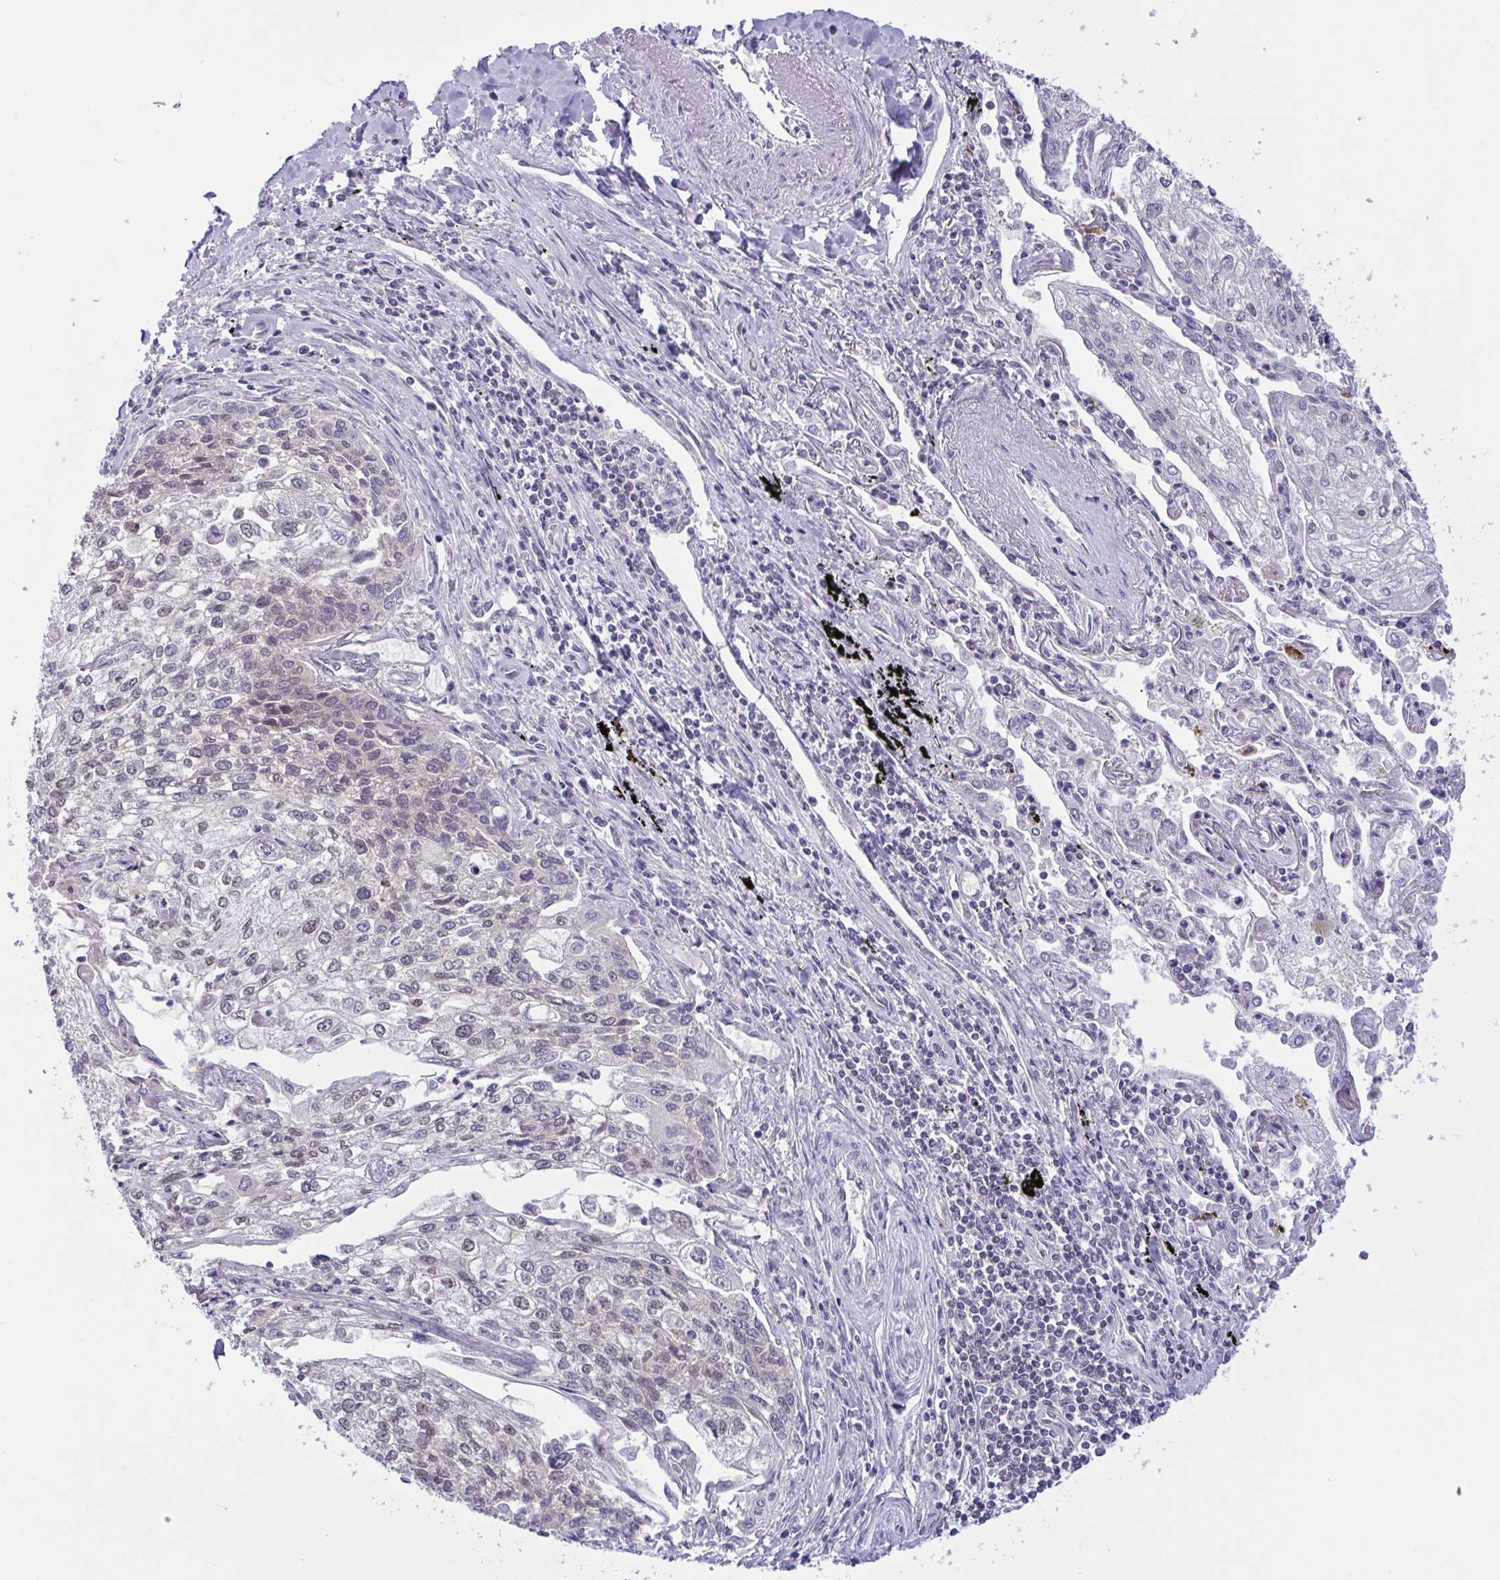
{"staining": {"intensity": "weak", "quantity": "<25%", "location": "nuclear"}, "tissue": "lung cancer", "cell_type": "Tumor cells", "image_type": "cancer", "snomed": [{"axis": "morphology", "description": "Squamous cell carcinoma, NOS"}, {"axis": "topography", "description": "Lung"}], "caption": "Immunohistochemical staining of lung squamous cell carcinoma reveals no significant positivity in tumor cells.", "gene": "TSN", "patient": {"sex": "male", "age": 74}}